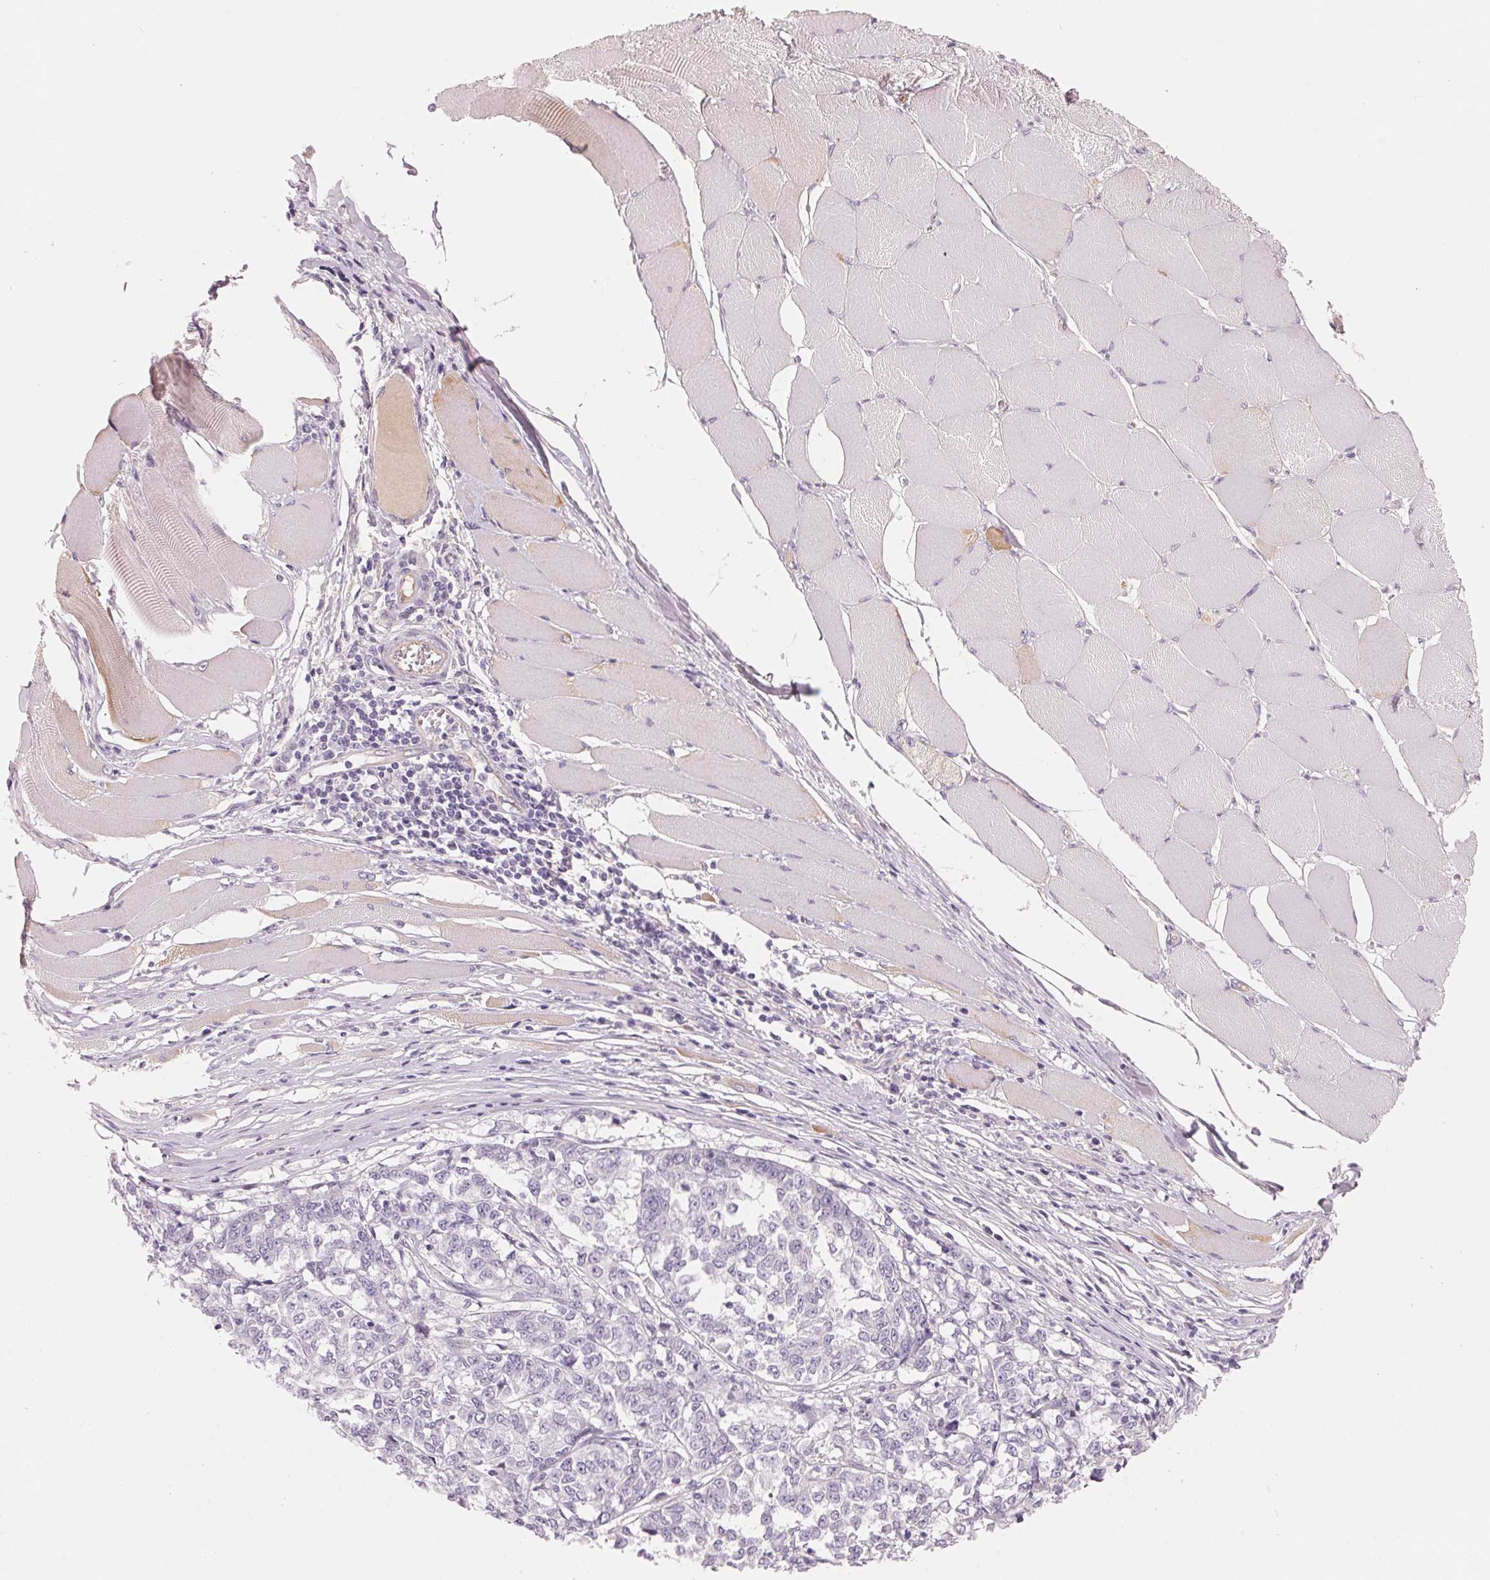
{"staining": {"intensity": "negative", "quantity": "none", "location": "none"}, "tissue": "melanoma", "cell_type": "Tumor cells", "image_type": "cancer", "snomed": [{"axis": "morphology", "description": "Malignant melanoma, NOS"}, {"axis": "topography", "description": "Skin"}], "caption": "Immunohistochemistry (IHC) image of neoplastic tissue: human malignant melanoma stained with DAB (3,3'-diaminobenzidine) exhibits no significant protein staining in tumor cells. (Immunohistochemistry (IHC), brightfield microscopy, high magnification).", "gene": "CFHR2", "patient": {"sex": "female", "age": 72}}